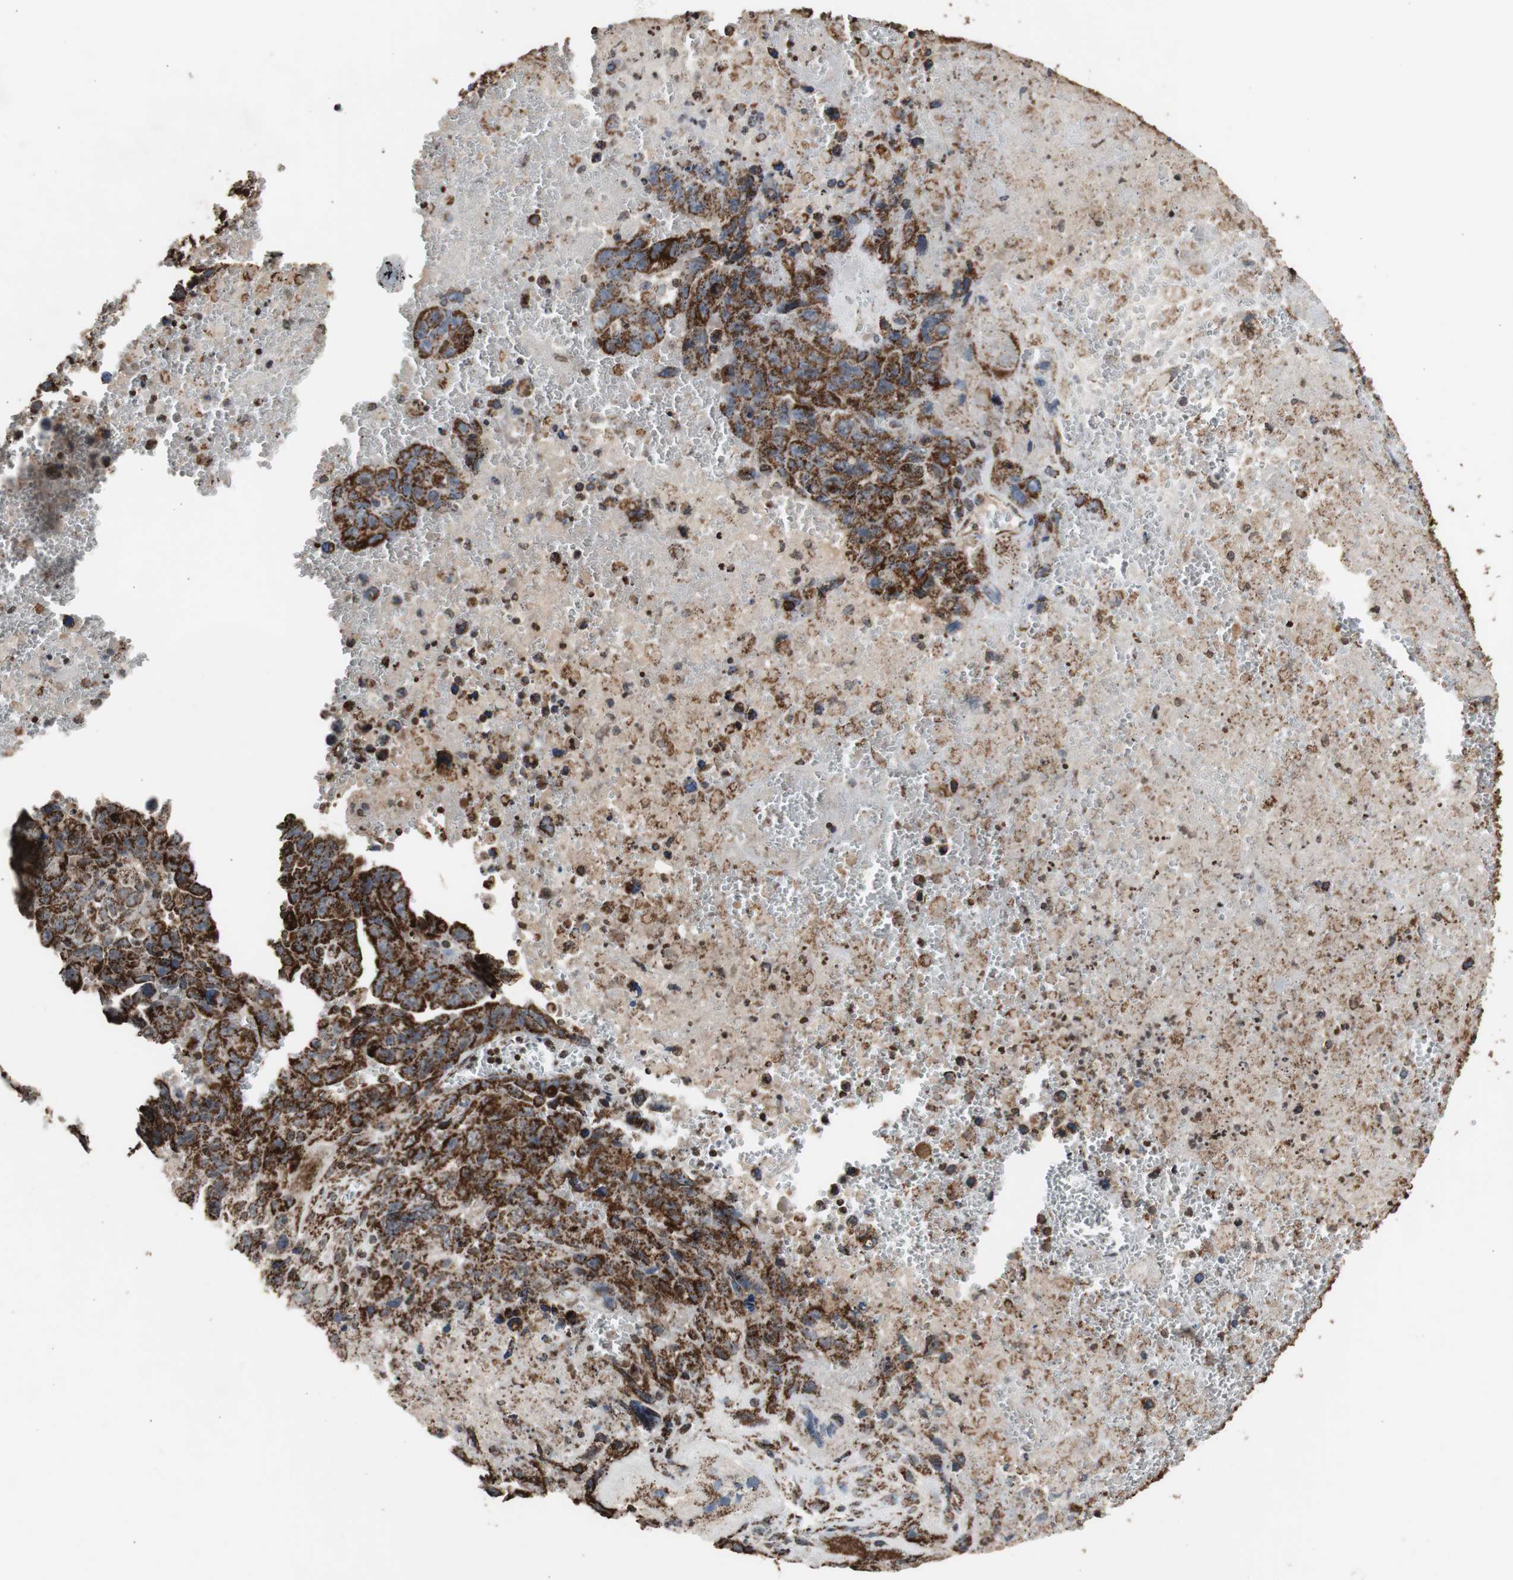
{"staining": {"intensity": "strong", "quantity": ">75%", "location": "cytoplasmic/membranous"}, "tissue": "testis cancer", "cell_type": "Tumor cells", "image_type": "cancer", "snomed": [{"axis": "morphology", "description": "Carcinoma, Embryonal, NOS"}, {"axis": "topography", "description": "Testis"}], "caption": "Immunohistochemical staining of testis cancer shows high levels of strong cytoplasmic/membranous protein expression in about >75% of tumor cells.", "gene": "HSPA9", "patient": {"sex": "male", "age": 28}}